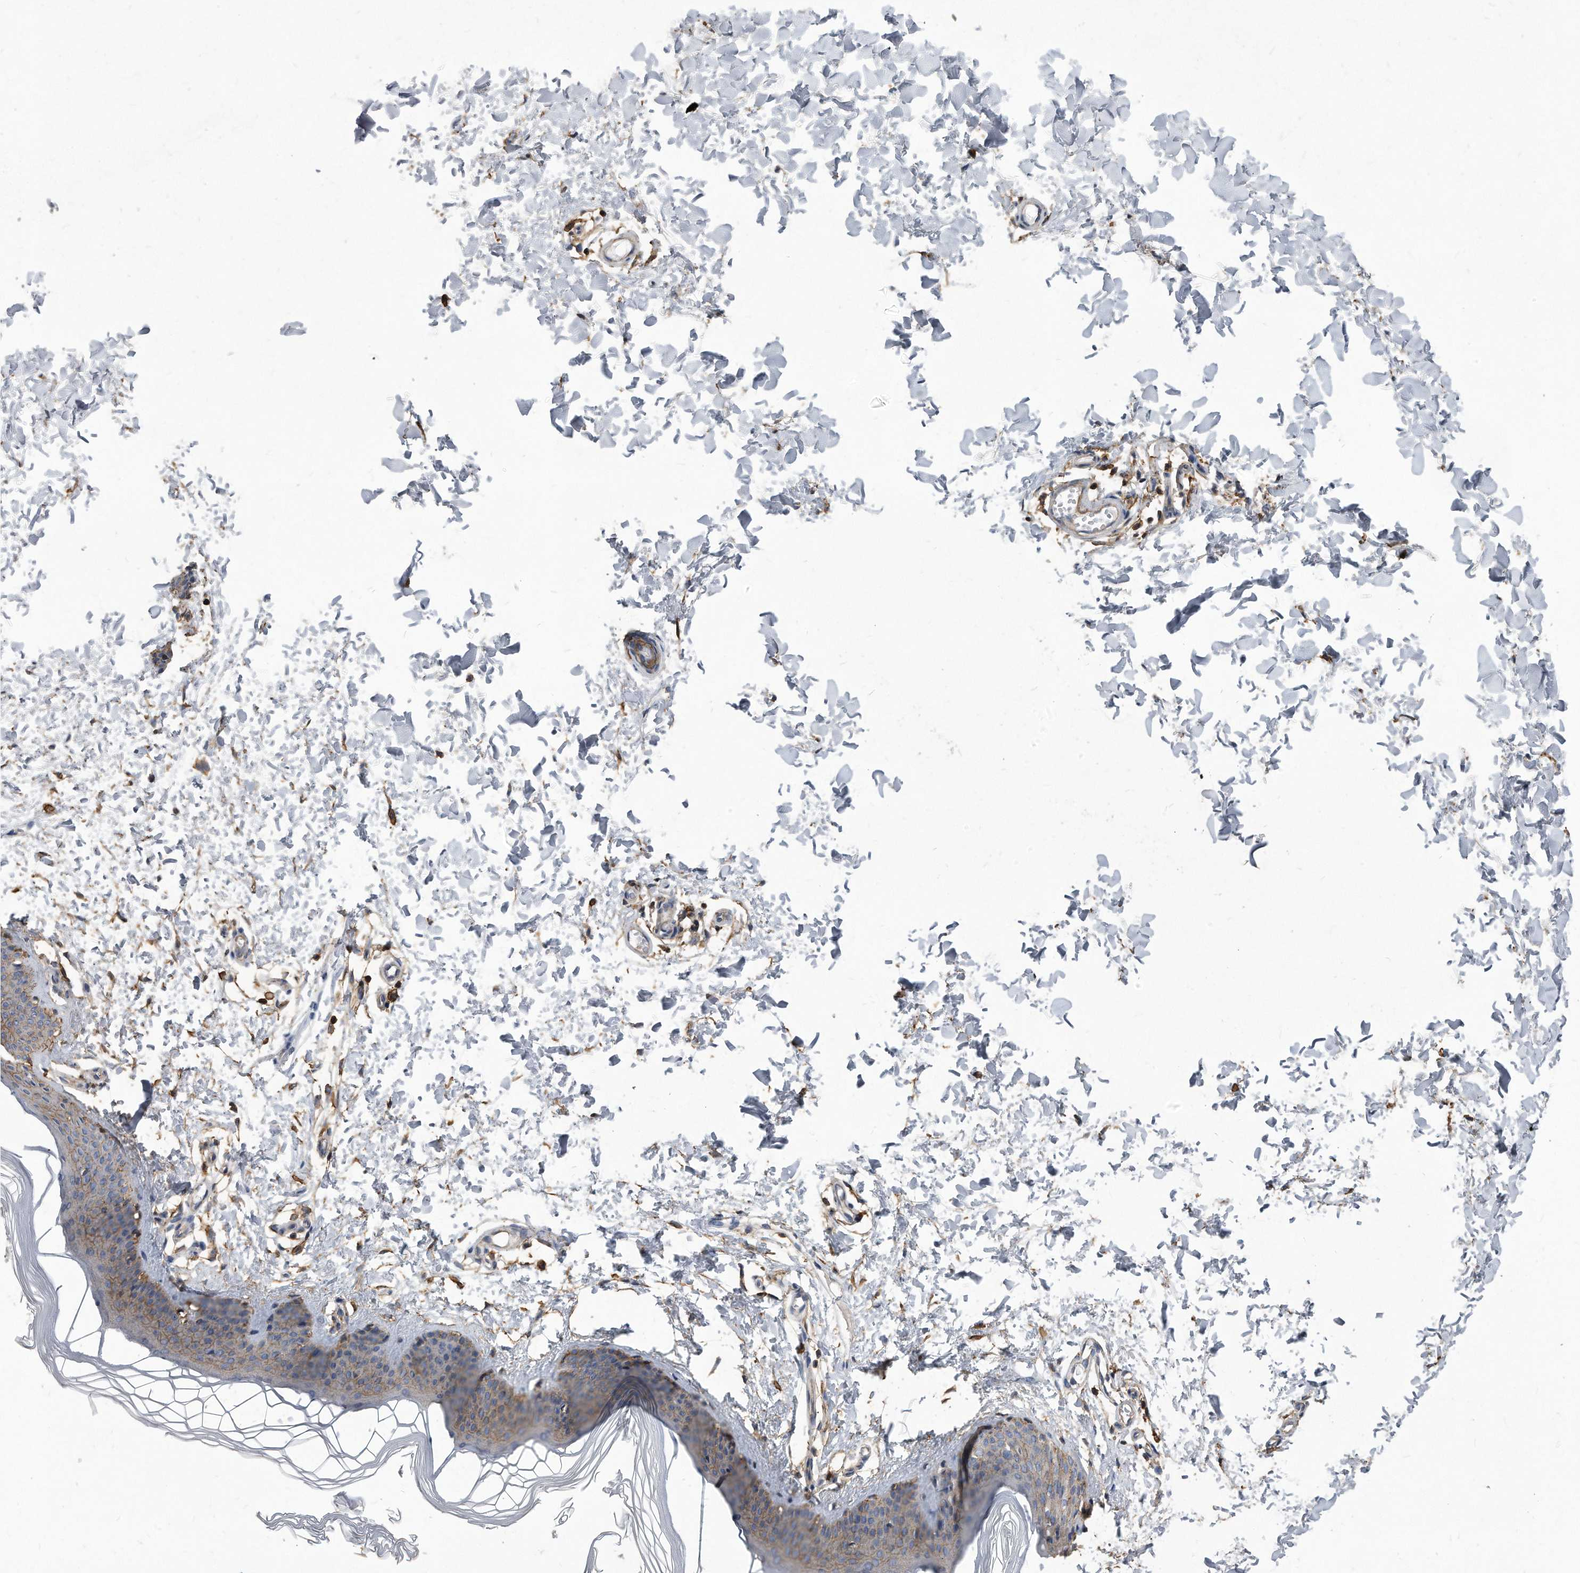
{"staining": {"intensity": "weak", "quantity": ">75%", "location": "cytoplasmic/membranous"}, "tissue": "skin", "cell_type": "Fibroblasts", "image_type": "normal", "snomed": [{"axis": "morphology", "description": "Normal tissue, NOS"}, {"axis": "topography", "description": "Skin"}], "caption": "The micrograph reveals staining of benign skin, revealing weak cytoplasmic/membranous protein staining (brown color) within fibroblasts. The staining is performed using DAB (3,3'-diaminobenzidine) brown chromogen to label protein expression. The nuclei are counter-stained blue using hematoxylin.", "gene": "ATG5", "patient": {"sex": "female", "age": 27}}